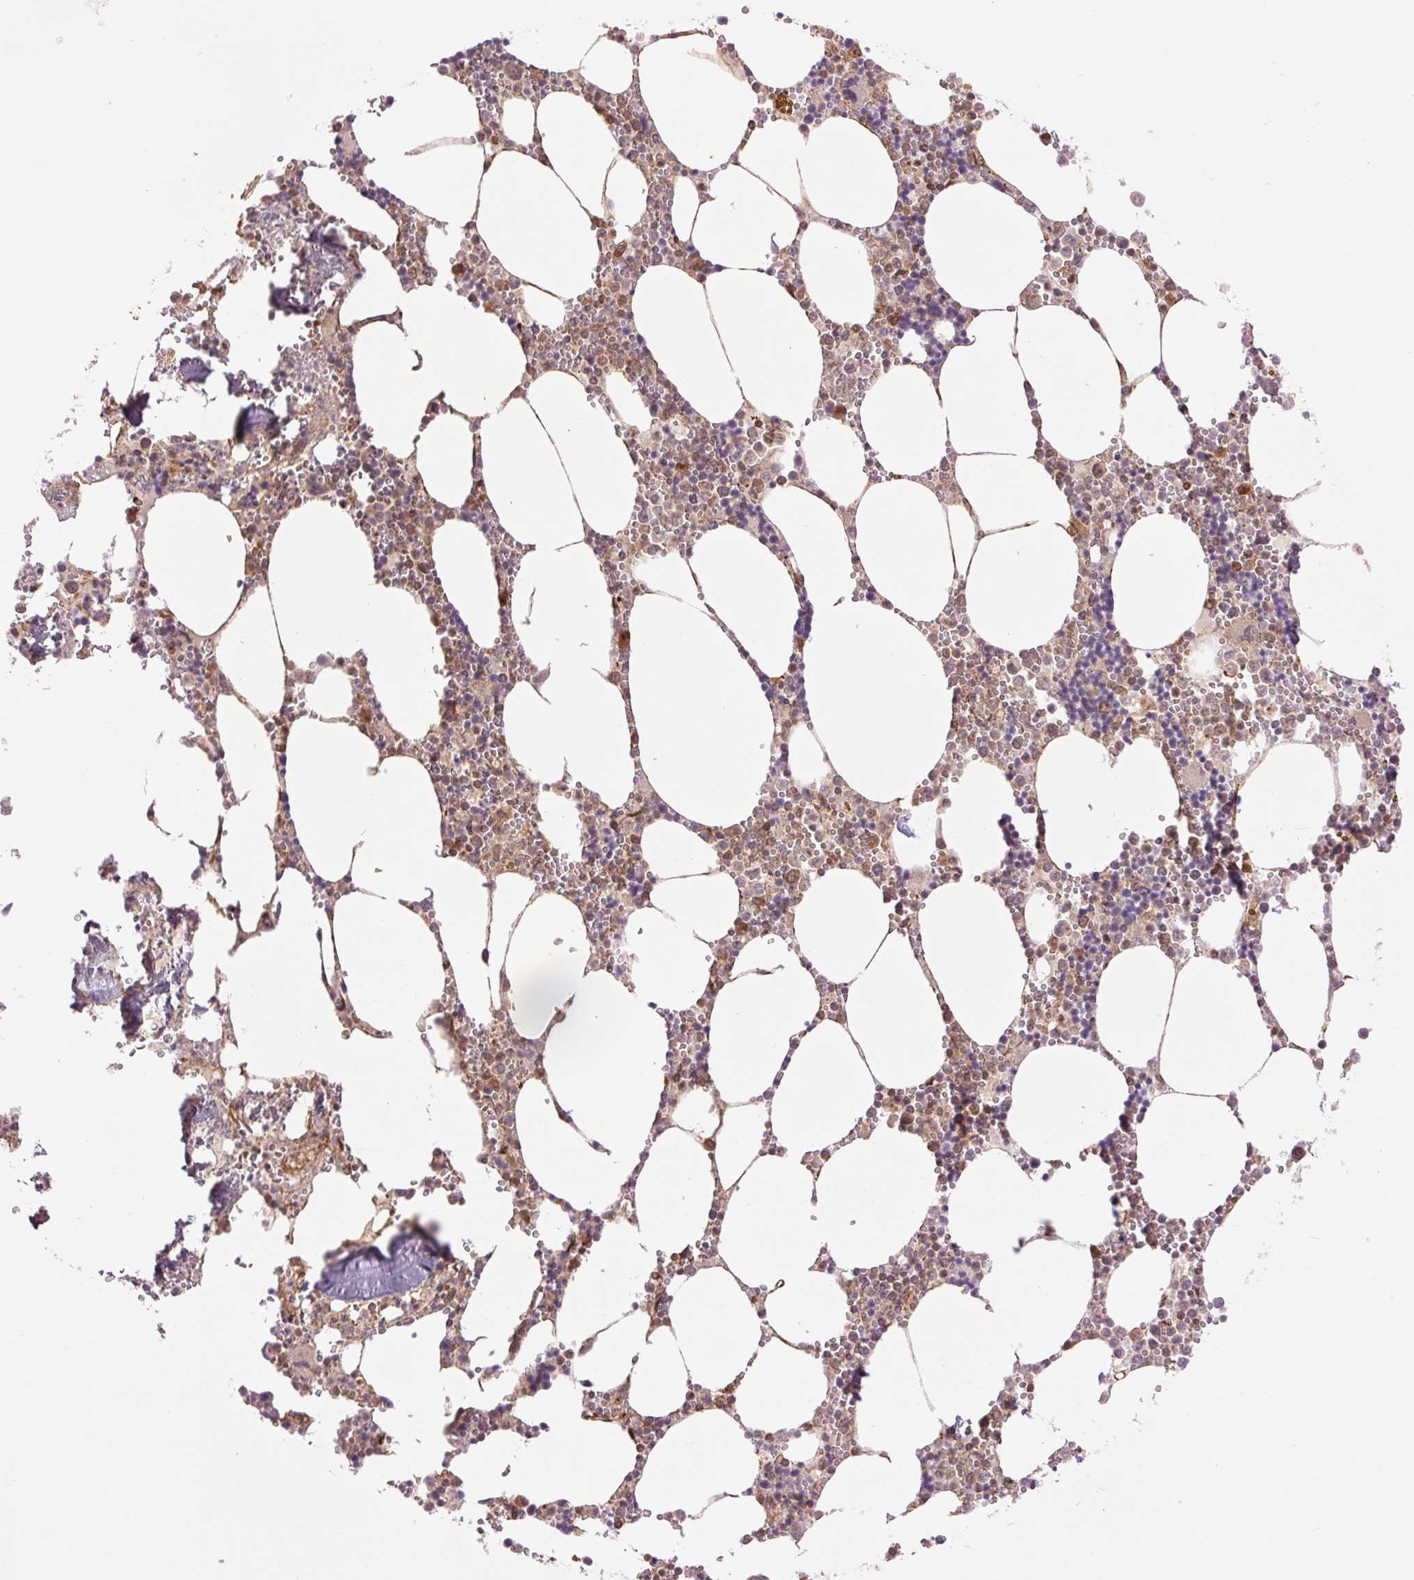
{"staining": {"intensity": "moderate", "quantity": "25%-75%", "location": "cytoplasmic/membranous"}, "tissue": "bone marrow", "cell_type": "Hematopoietic cells", "image_type": "normal", "snomed": [{"axis": "morphology", "description": "Normal tissue, NOS"}, {"axis": "topography", "description": "Bone marrow"}], "caption": "An immunohistochemistry photomicrograph of unremarkable tissue is shown. Protein staining in brown shows moderate cytoplasmic/membranous positivity in bone marrow within hematopoietic cells. Nuclei are stained in blue.", "gene": "STARD7", "patient": {"sex": "male", "age": 54}}